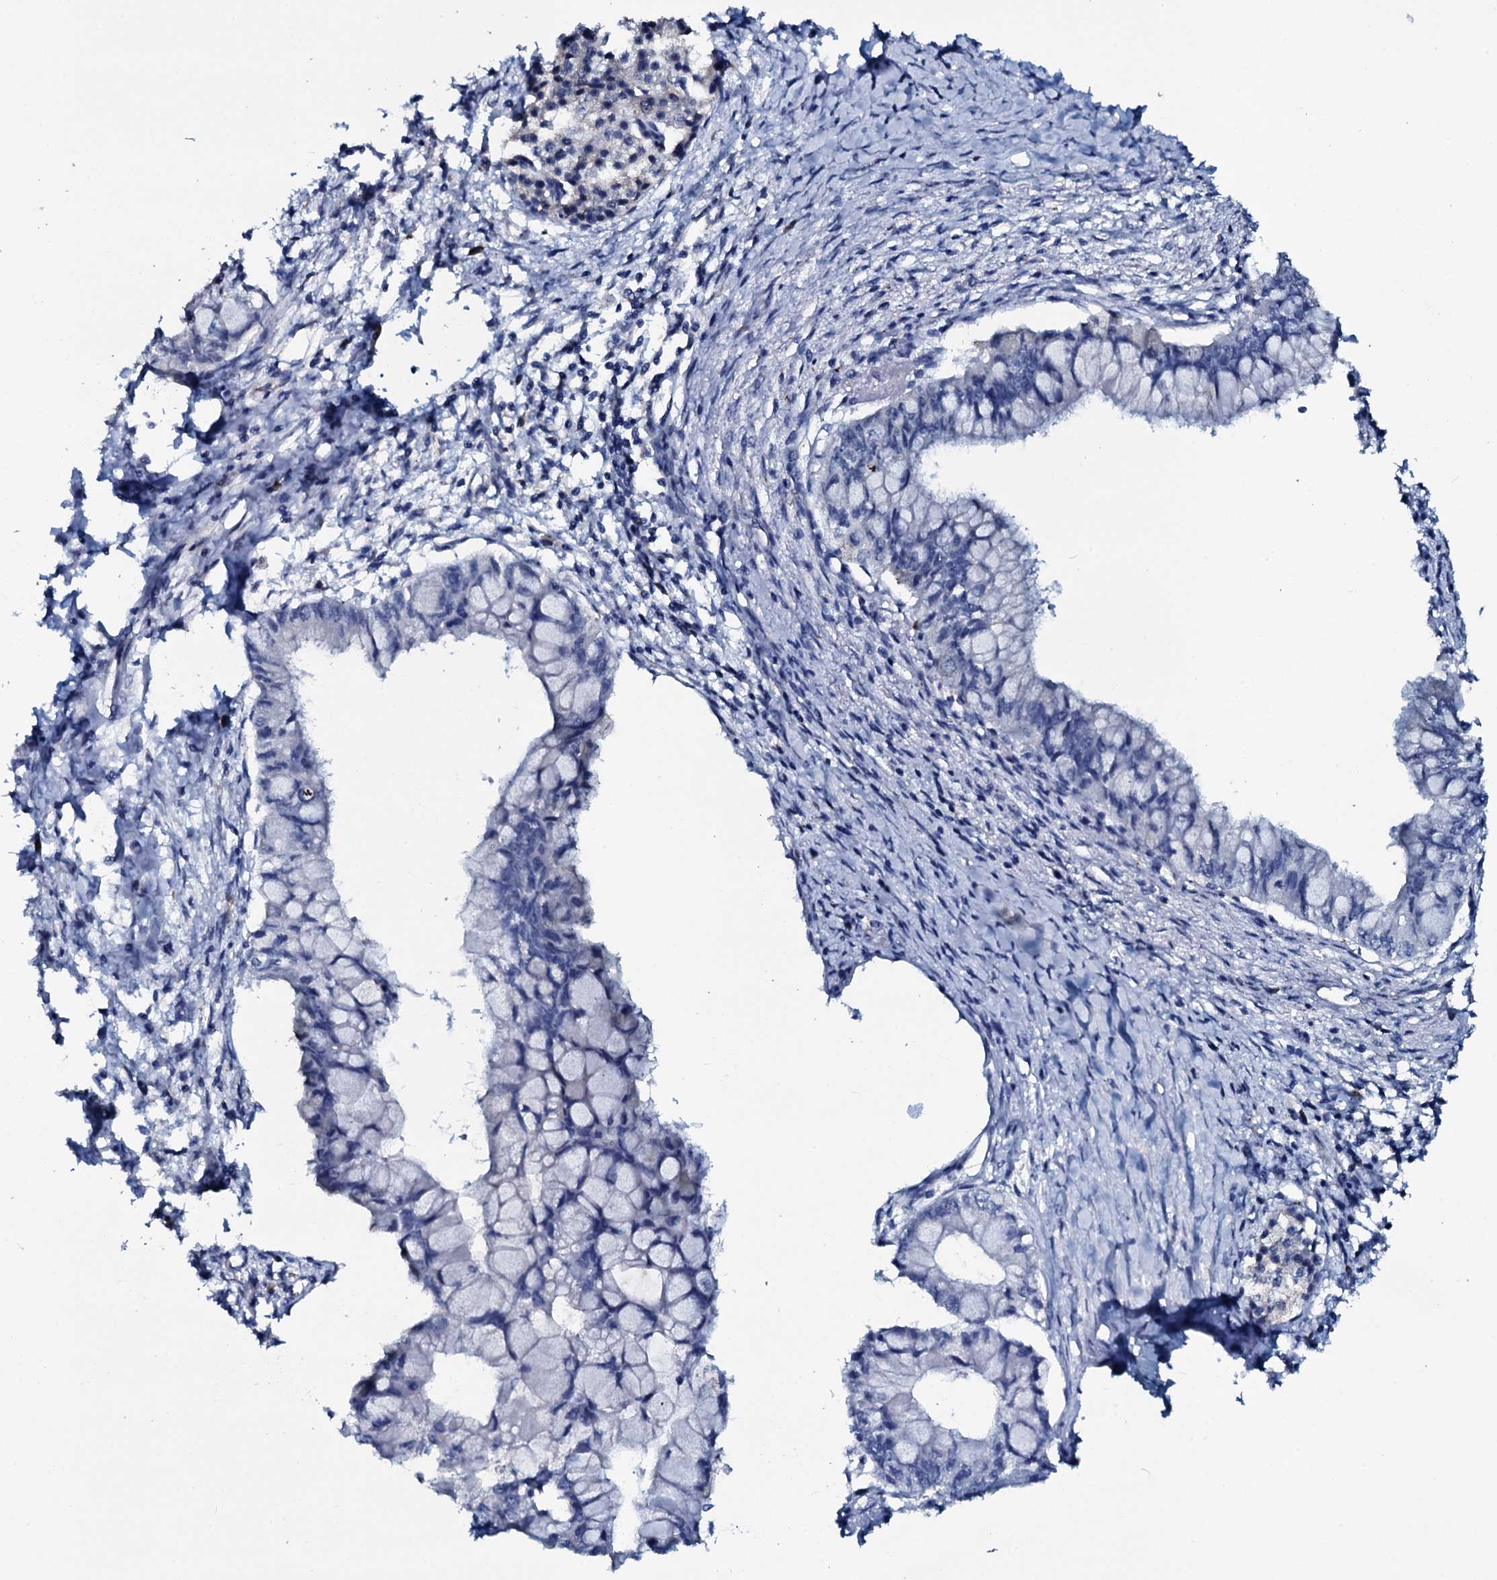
{"staining": {"intensity": "negative", "quantity": "none", "location": "none"}, "tissue": "pancreatic cancer", "cell_type": "Tumor cells", "image_type": "cancer", "snomed": [{"axis": "morphology", "description": "Adenocarcinoma, NOS"}, {"axis": "topography", "description": "Pancreas"}], "caption": "DAB (3,3'-diaminobenzidine) immunohistochemical staining of human pancreatic cancer (adenocarcinoma) shows no significant positivity in tumor cells.", "gene": "IL12B", "patient": {"sex": "male", "age": 48}}